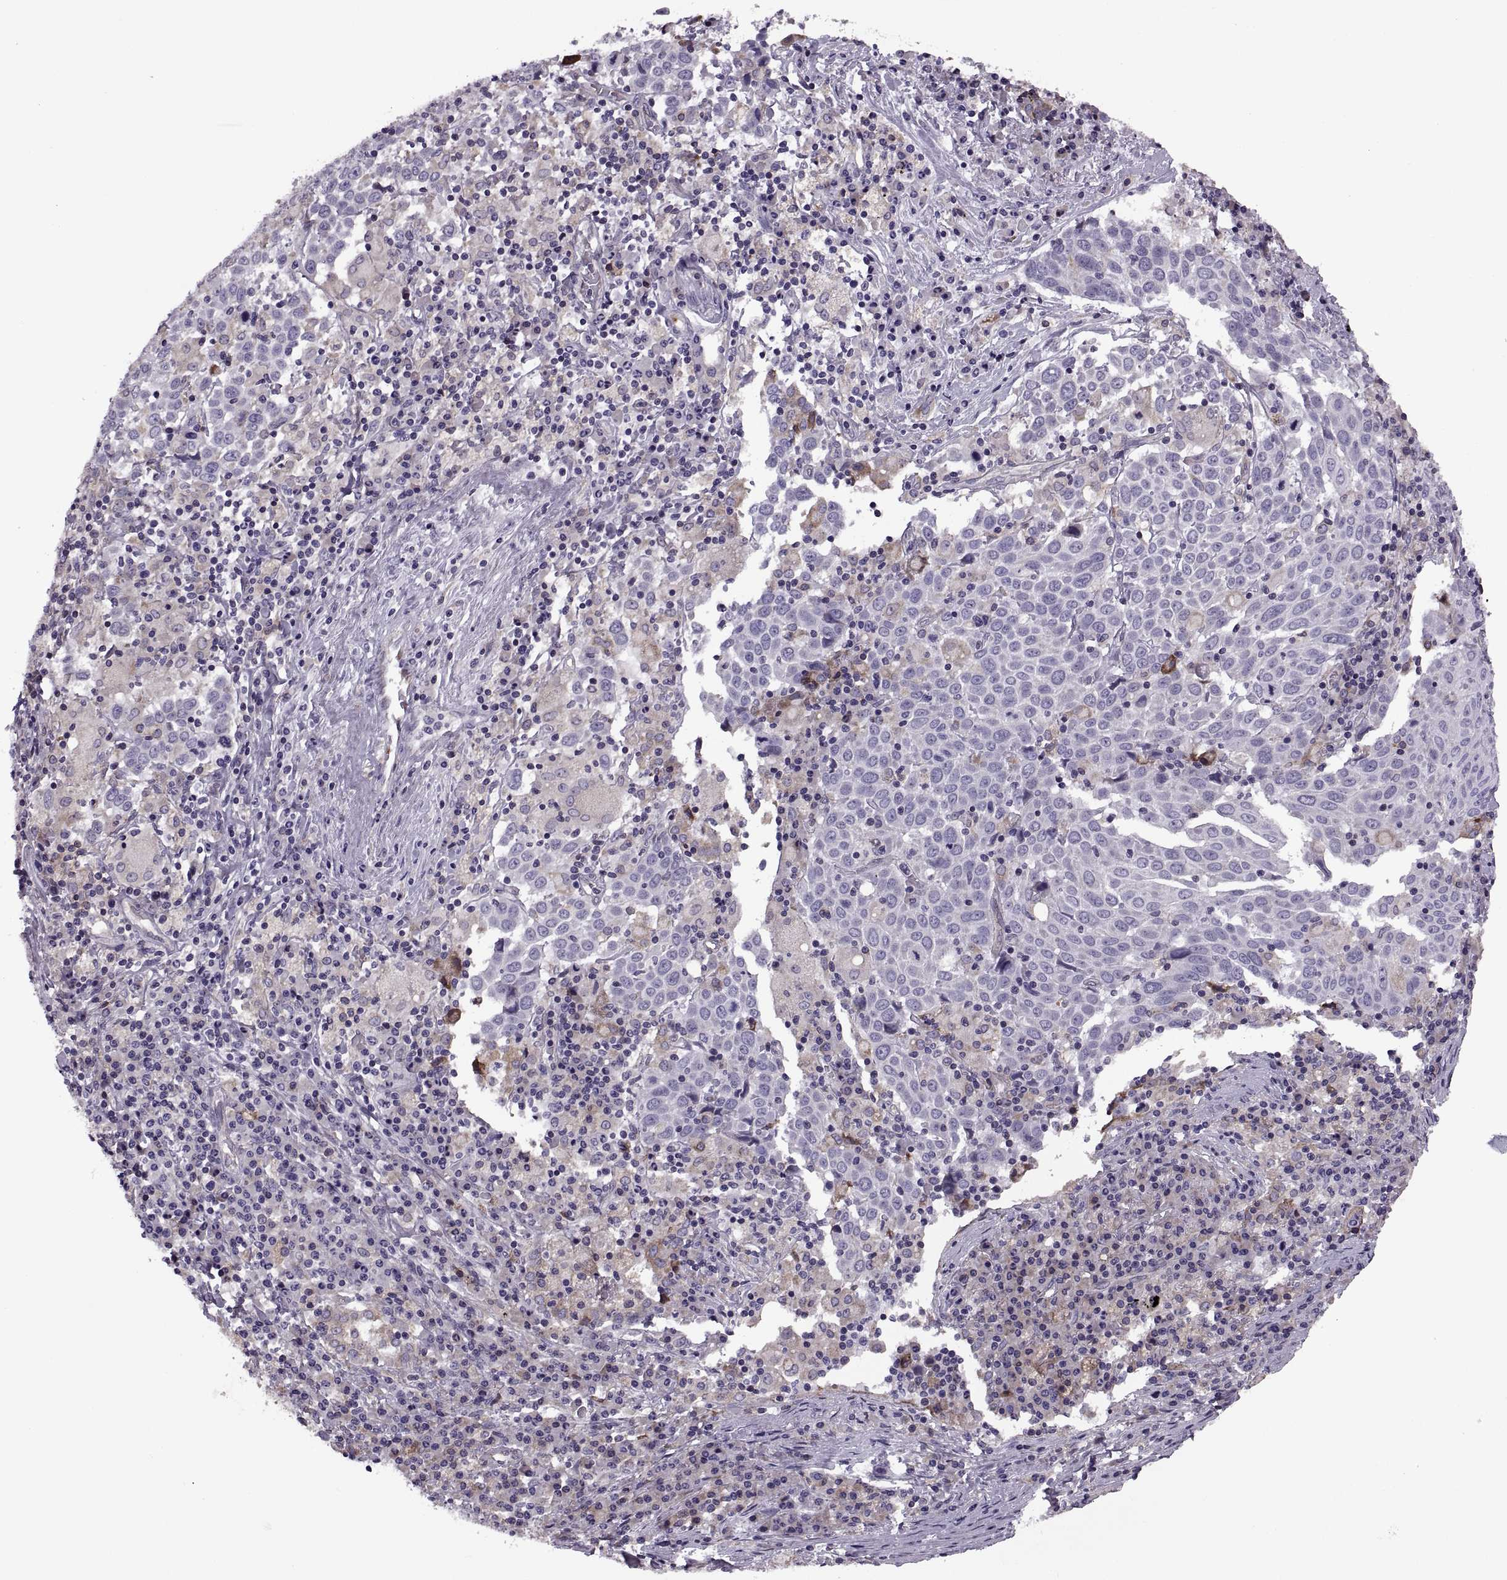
{"staining": {"intensity": "negative", "quantity": "none", "location": "none"}, "tissue": "lung cancer", "cell_type": "Tumor cells", "image_type": "cancer", "snomed": [{"axis": "morphology", "description": "Squamous cell carcinoma, NOS"}, {"axis": "topography", "description": "Lung"}], "caption": "Immunohistochemical staining of lung cancer (squamous cell carcinoma) displays no significant positivity in tumor cells.", "gene": "LETM2", "patient": {"sex": "male", "age": 57}}